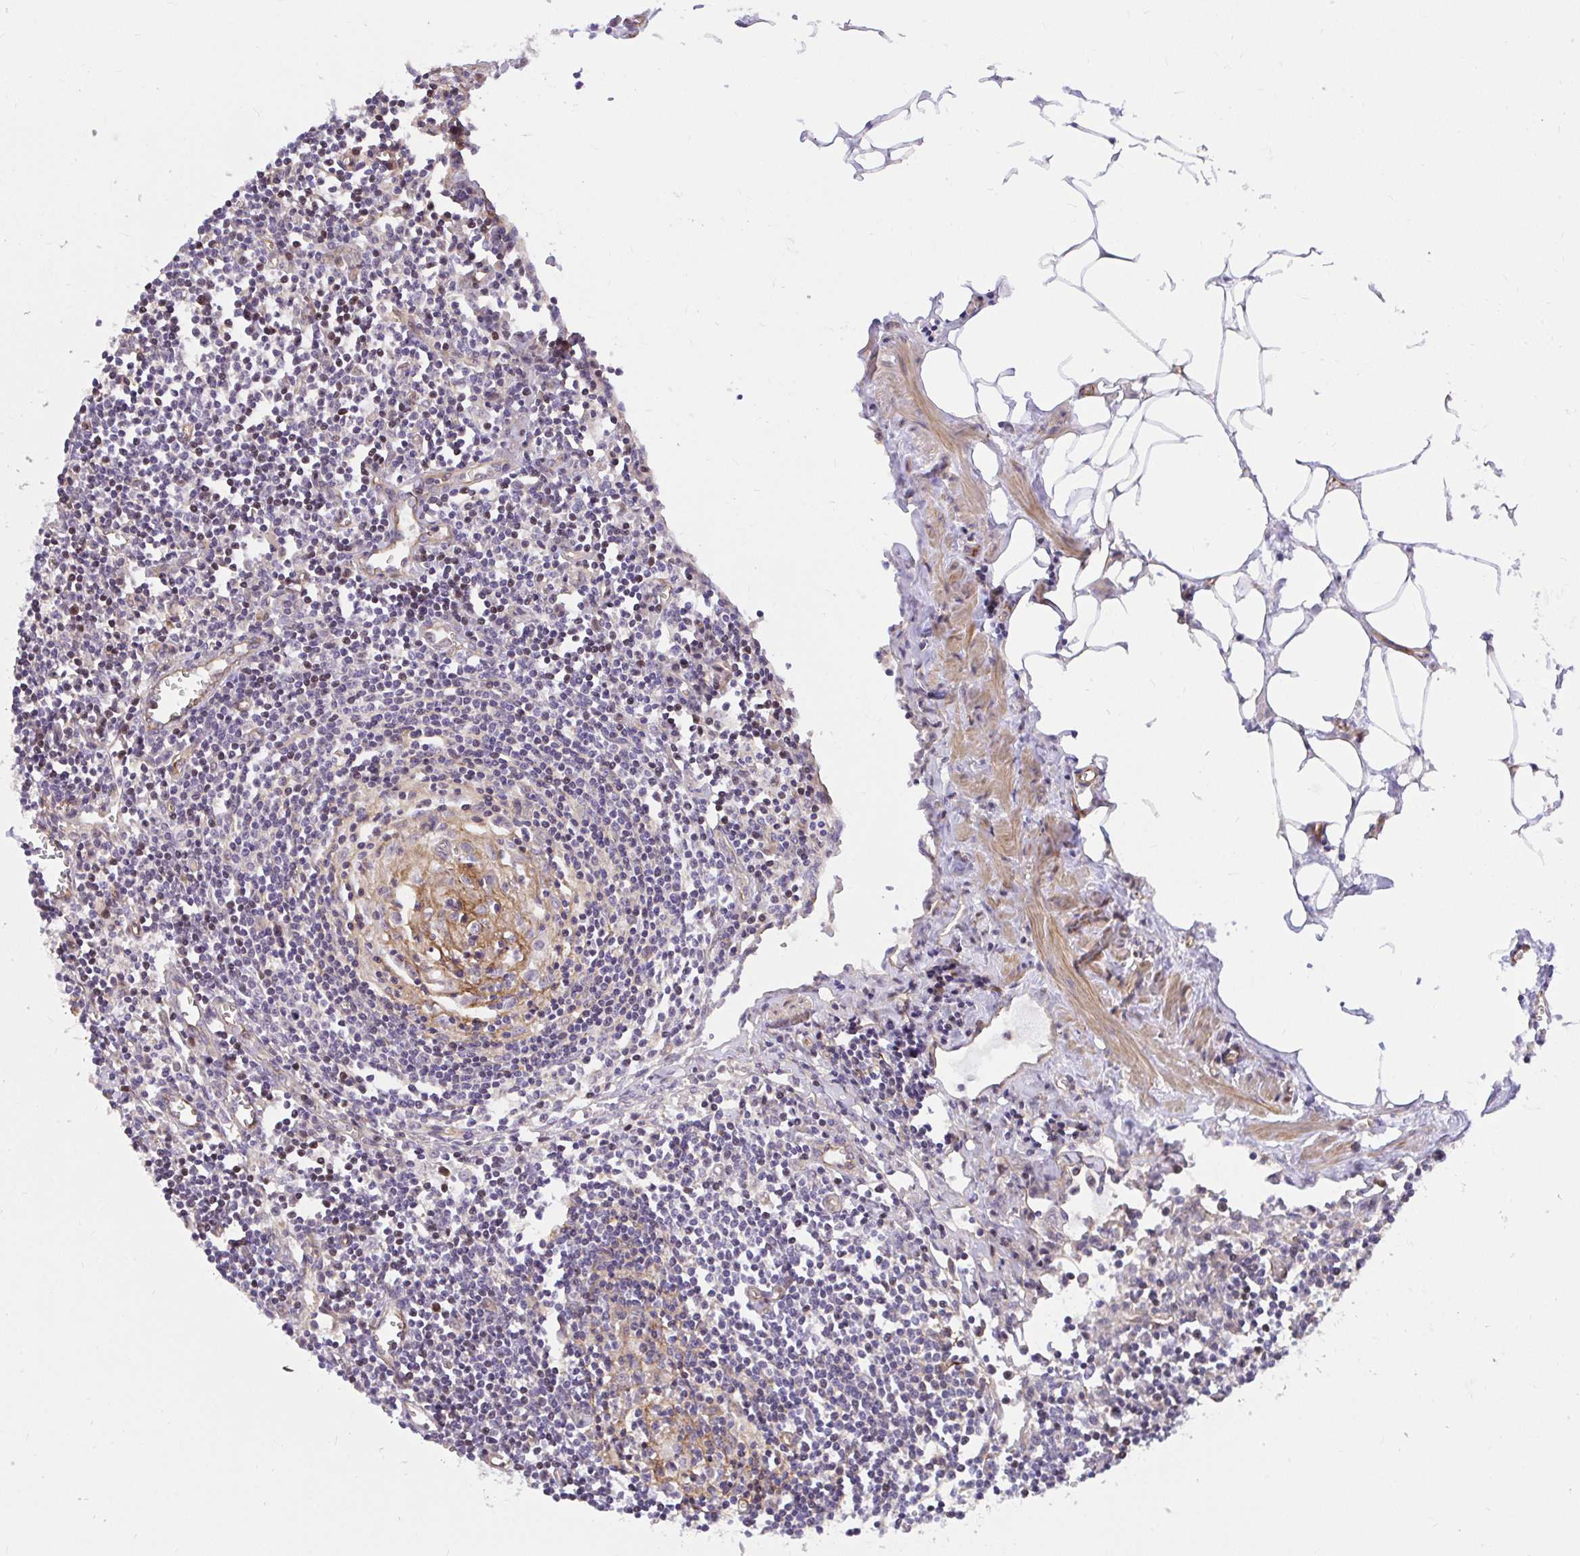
{"staining": {"intensity": "weak", "quantity": "<25%", "location": "cytoplasmic/membranous"}, "tissue": "lymph node", "cell_type": "Germinal center cells", "image_type": "normal", "snomed": [{"axis": "morphology", "description": "Normal tissue, NOS"}, {"axis": "topography", "description": "Lymph node"}], "caption": "Immunohistochemistry (IHC) histopathology image of benign human lymph node stained for a protein (brown), which reveals no positivity in germinal center cells.", "gene": "TRIM55", "patient": {"sex": "male", "age": 66}}